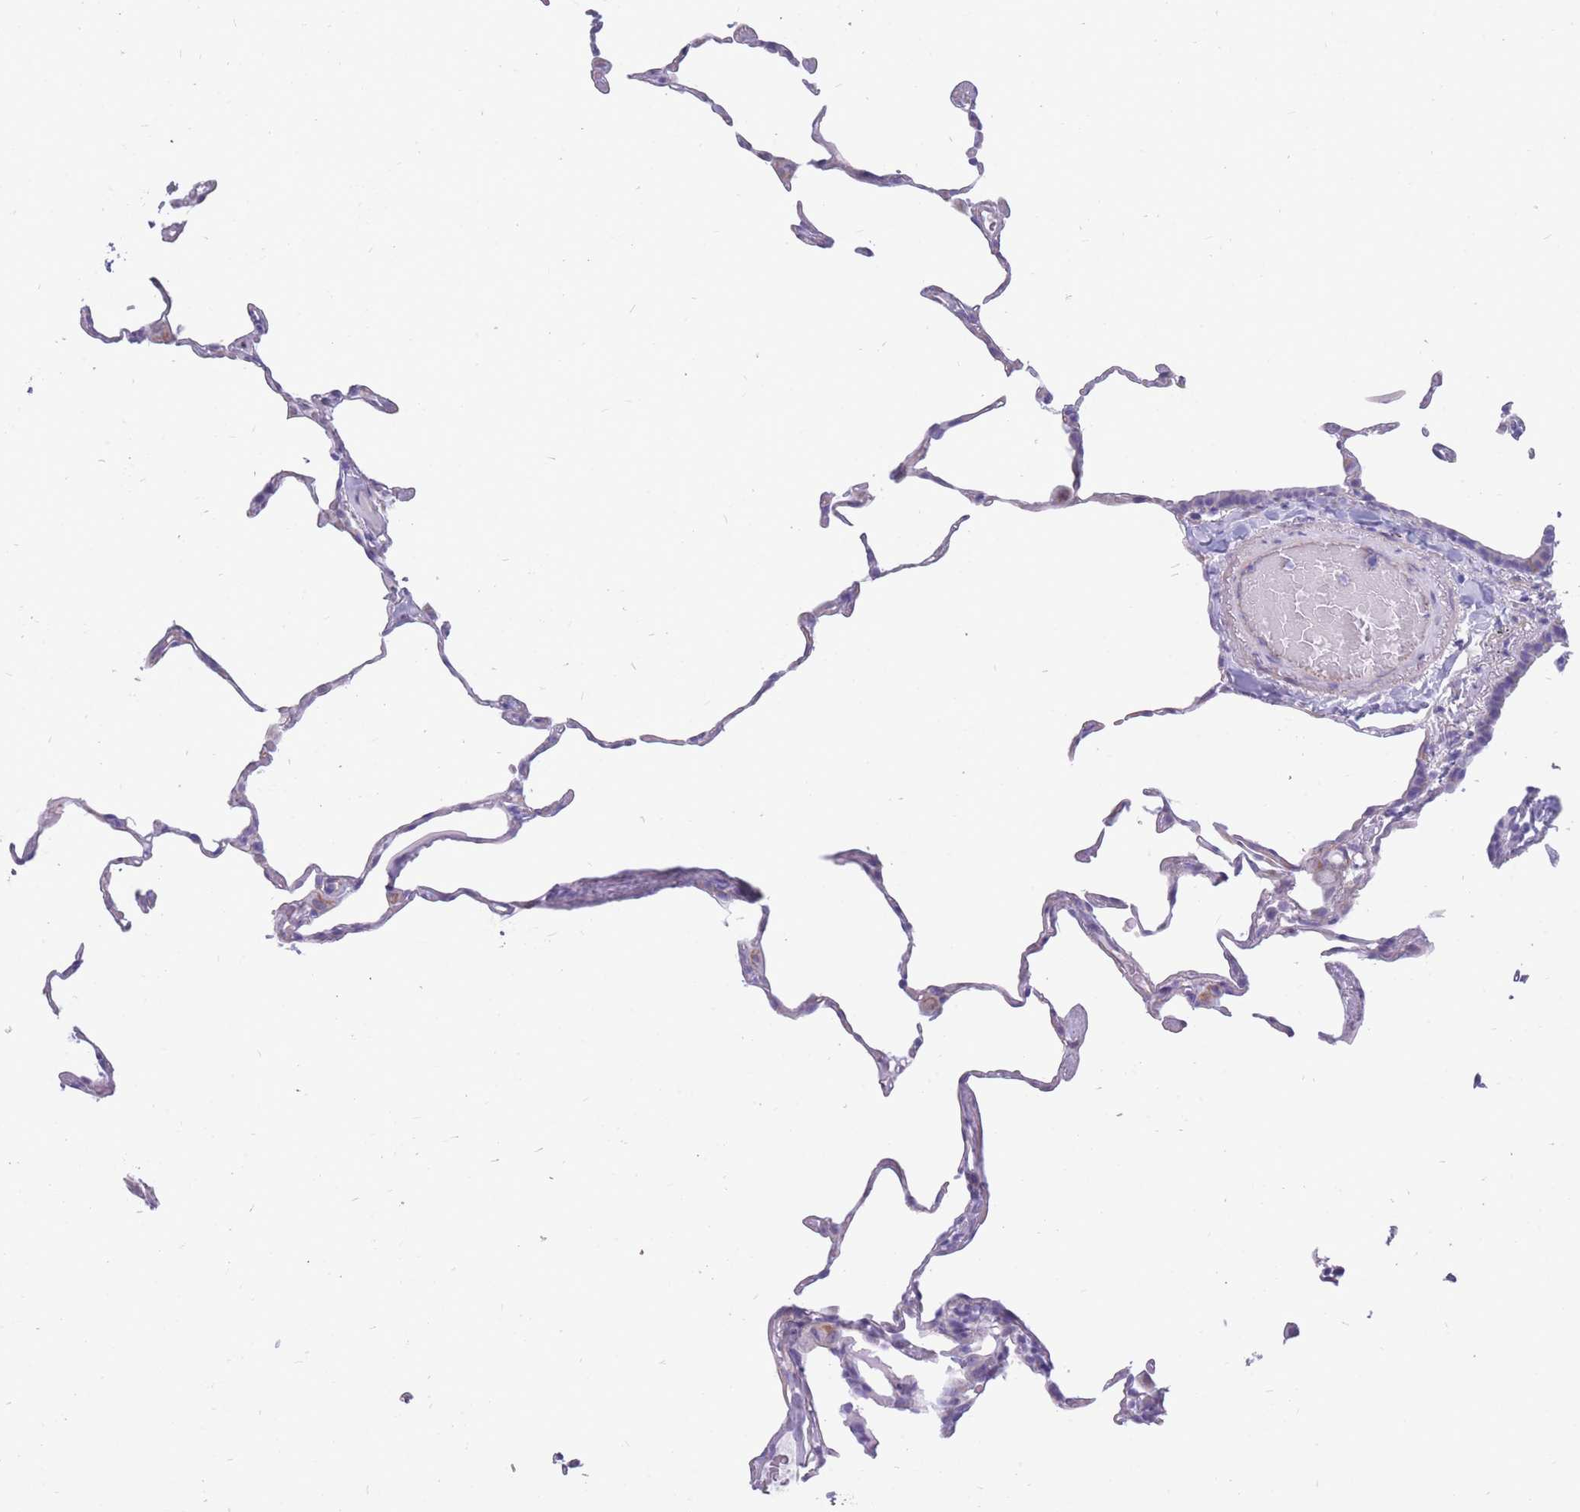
{"staining": {"intensity": "negative", "quantity": "none", "location": "none"}, "tissue": "lung", "cell_type": "Alveolar cells", "image_type": "normal", "snomed": [{"axis": "morphology", "description": "Normal tissue, NOS"}, {"axis": "topography", "description": "Lung"}], "caption": "This is a photomicrograph of IHC staining of benign lung, which shows no staining in alveolar cells.", "gene": "MTSS2", "patient": {"sex": "female", "age": 57}}